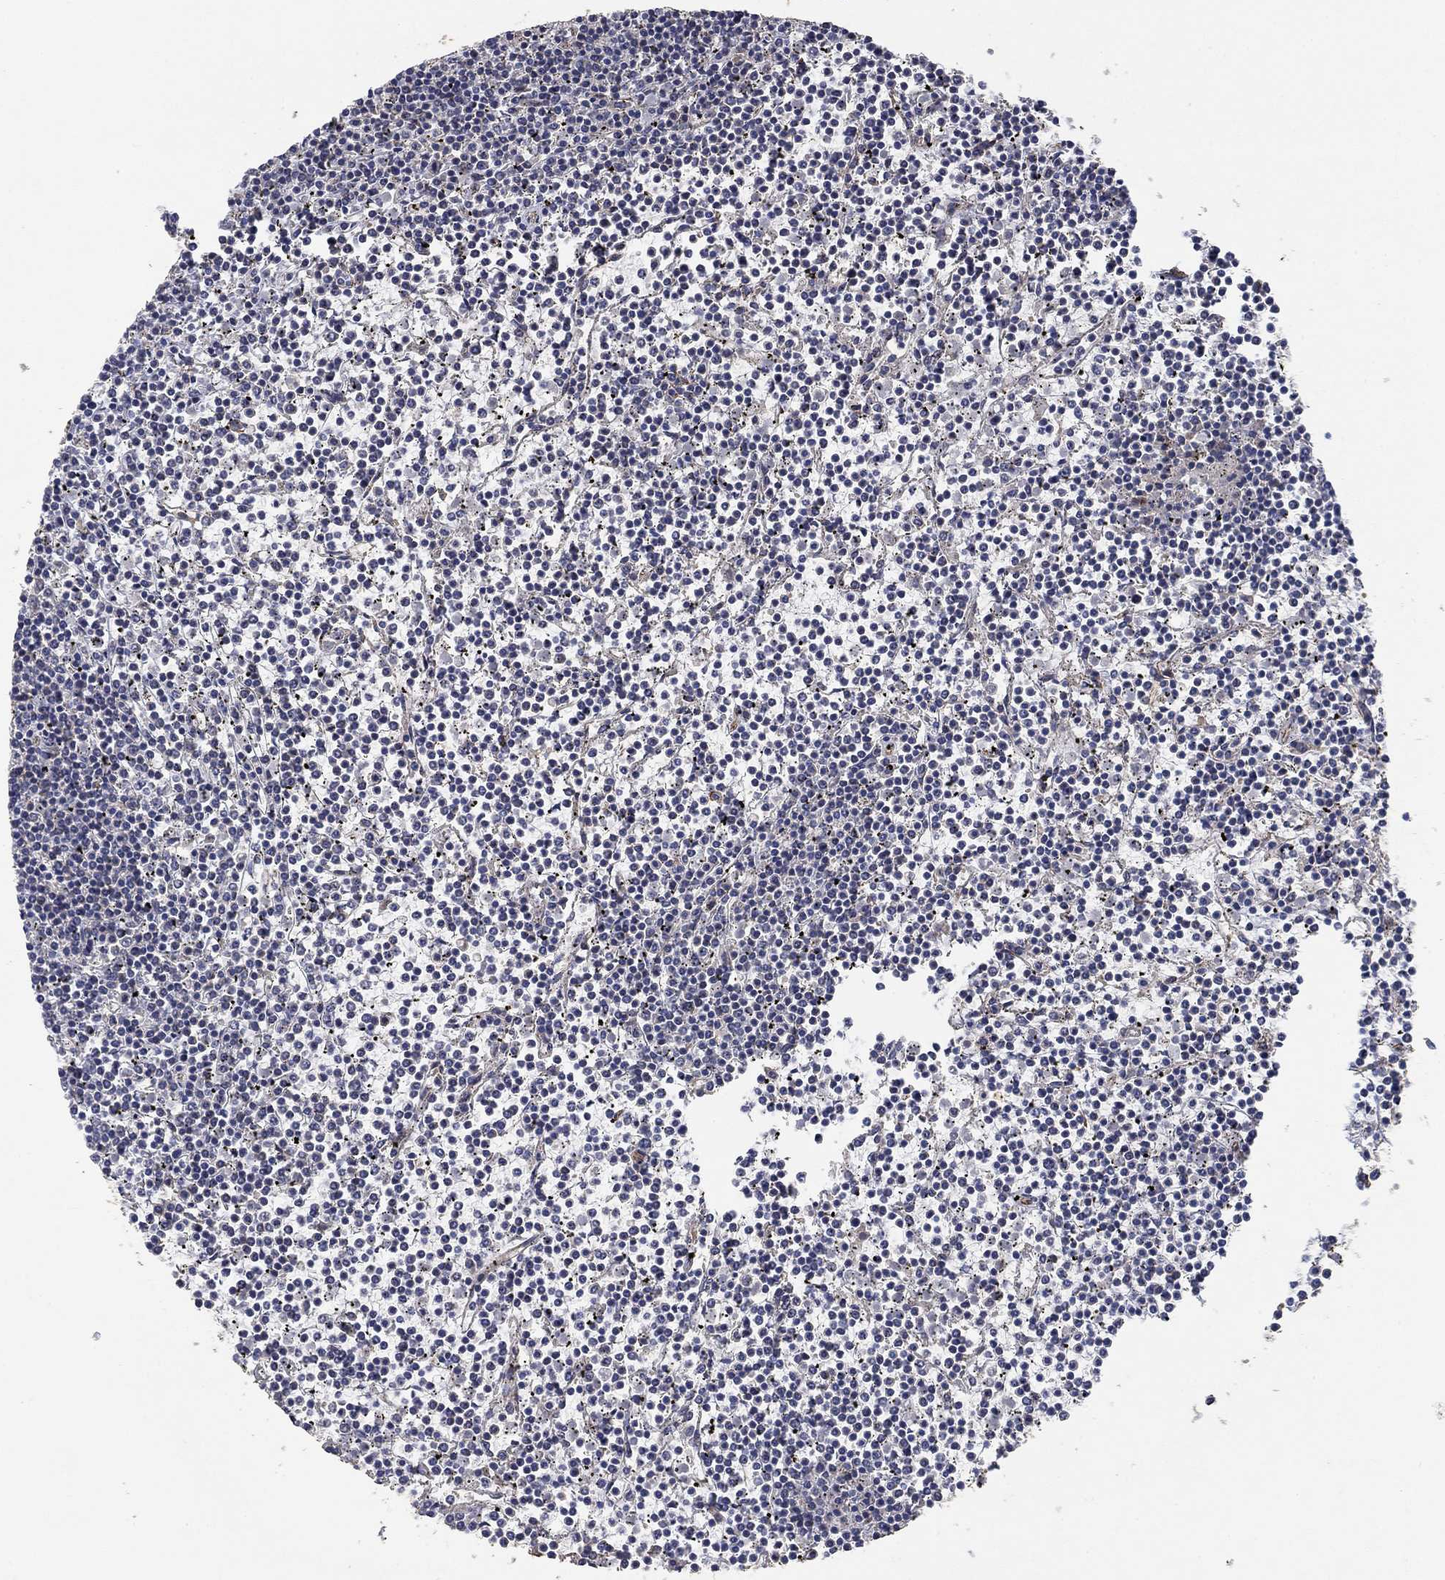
{"staining": {"intensity": "negative", "quantity": "none", "location": "none"}, "tissue": "lymphoma", "cell_type": "Tumor cells", "image_type": "cancer", "snomed": [{"axis": "morphology", "description": "Malignant lymphoma, non-Hodgkin's type, Low grade"}, {"axis": "topography", "description": "Spleen"}], "caption": "This is a micrograph of IHC staining of lymphoma, which shows no expression in tumor cells. Nuclei are stained in blue.", "gene": "MCUR1", "patient": {"sex": "female", "age": 19}}